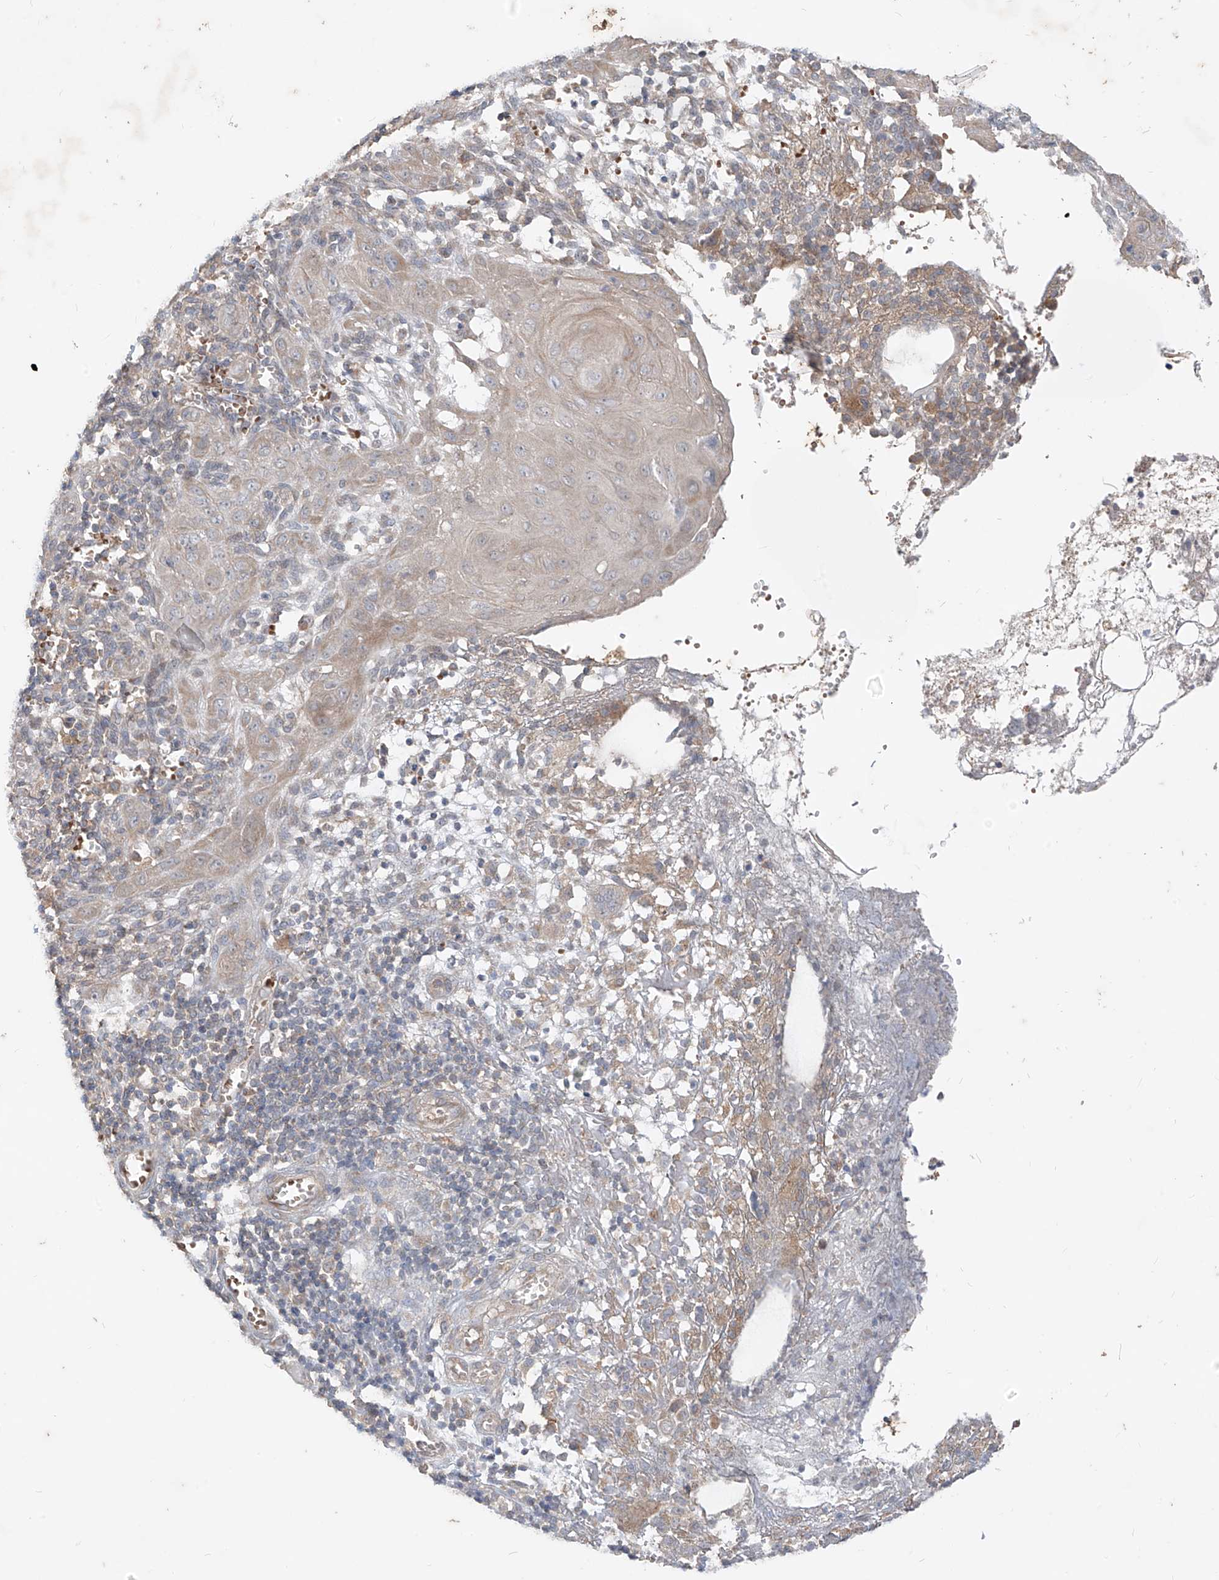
{"staining": {"intensity": "weak", "quantity": ">75%", "location": "cytoplasmic/membranous"}, "tissue": "skin cancer", "cell_type": "Tumor cells", "image_type": "cancer", "snomed": [{"axis": "morphology", "description": "Basal cell carcinoma"}, {"axis": "topography", "description": "Skin"}], "caption": "The micrograph displays a brown stain indicating the presence of a protein in the cytoplasmic/membranous of tumor cells in skin cancer.", "gene": "MTUS2", "patient": {"sex": "female", "age": 64}}